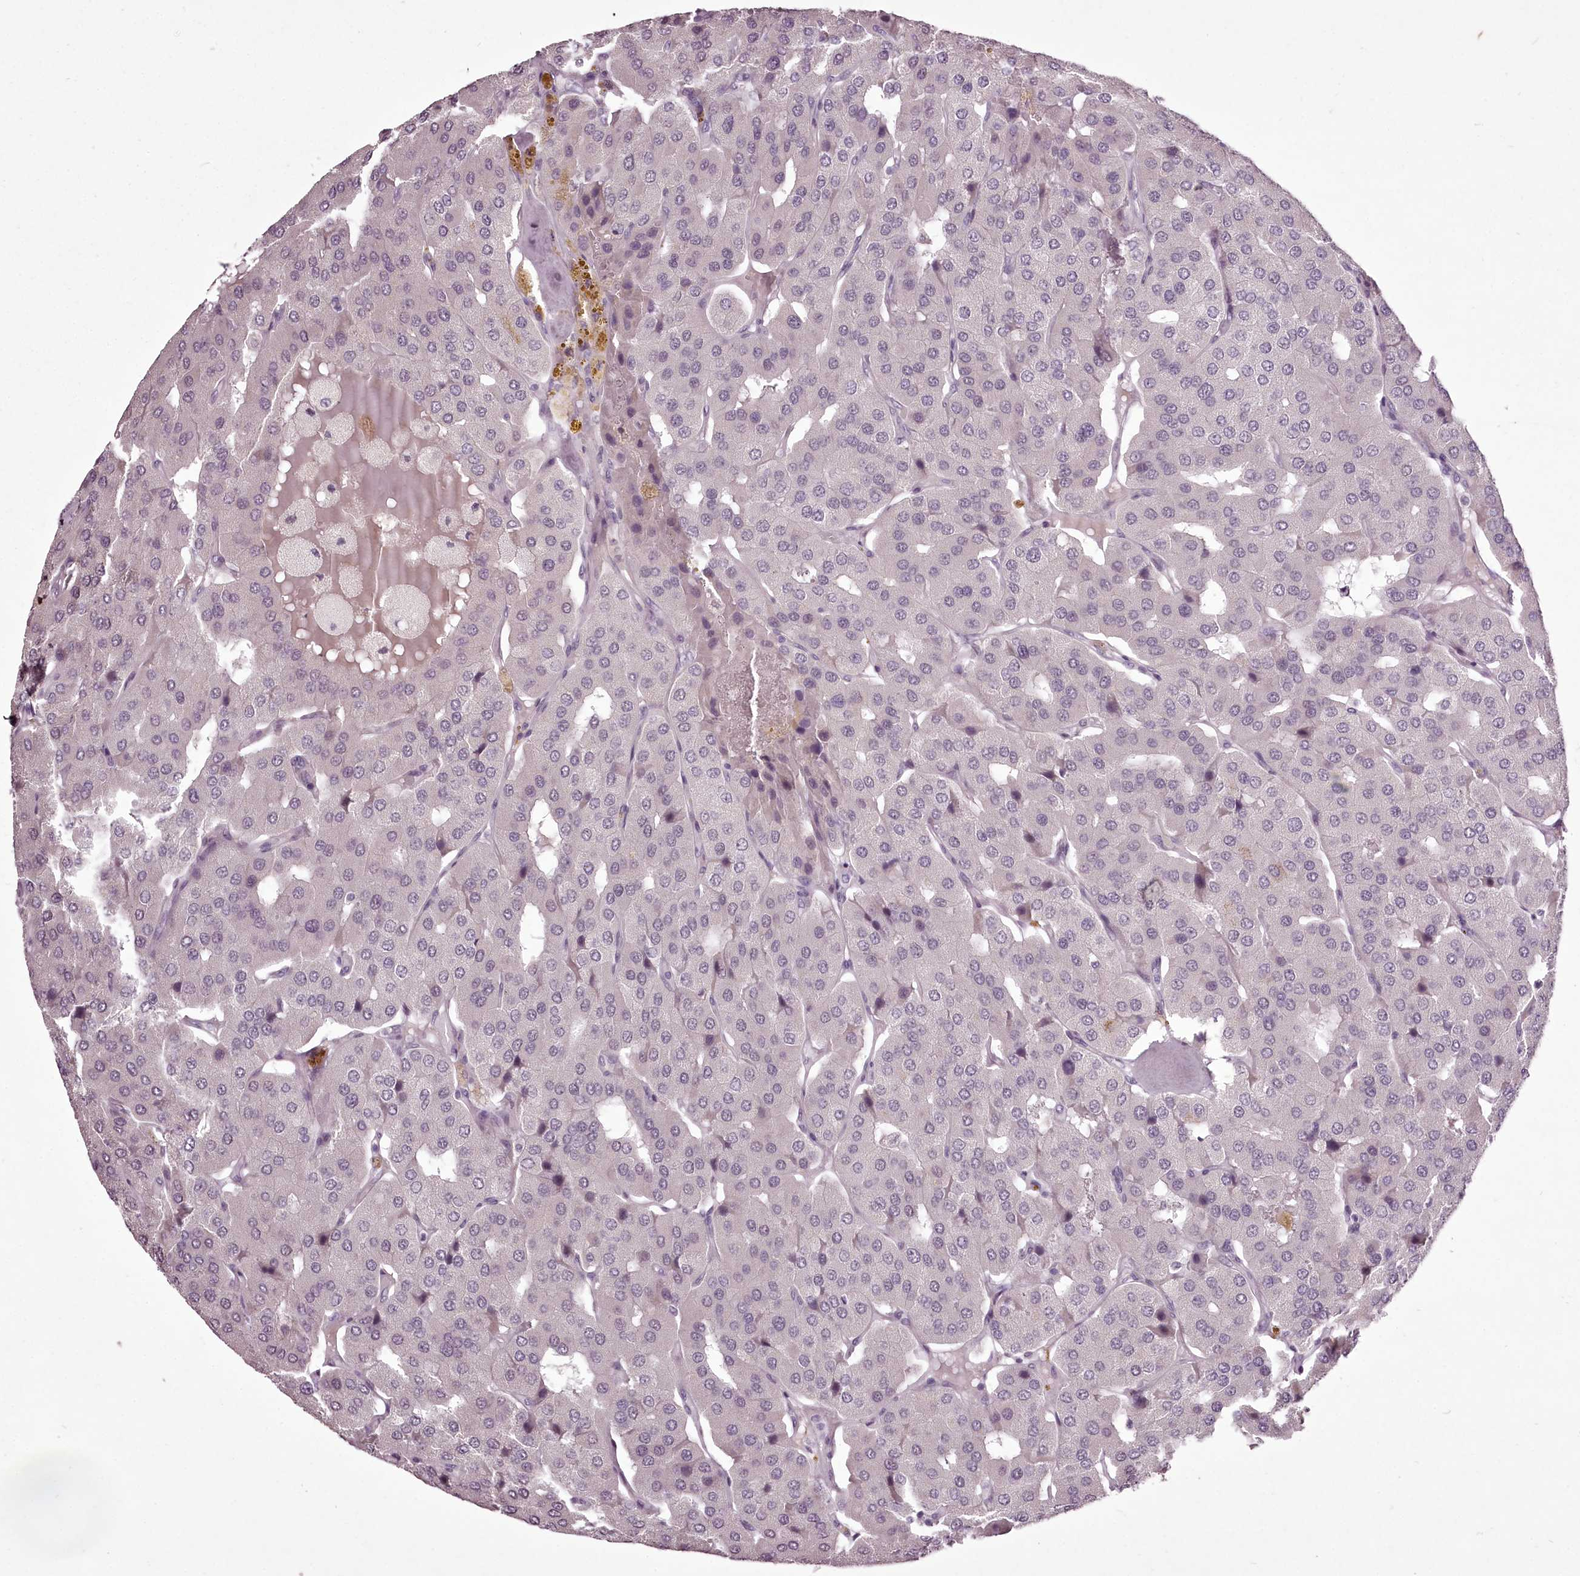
{"staining": {"intensity": "negative", "quantity": "none", "location": "none"}, "tissue": "parathyroid gland", "cell_type": "Glandular cells", "image_type": "normal", "snomed": [{"axis": "morphology", "description": "Normal tissue, NOS"}, {"axis": "morphology", "description": "Adenoma, NOS"}, {"axis": "topography", "description": "Parathyroid gland"}], "caption": "Protein analysis of unremarkable parathyroid gland demonstrates no significant expression in glandular cells. (DAB (3,3'-diaminobenzidine) immunohistochemistry (IHC) visualized using brightfield microscopy, high magnification).", "gene": "C1orf56", "patient": {"sex": "female", "age": 86}}